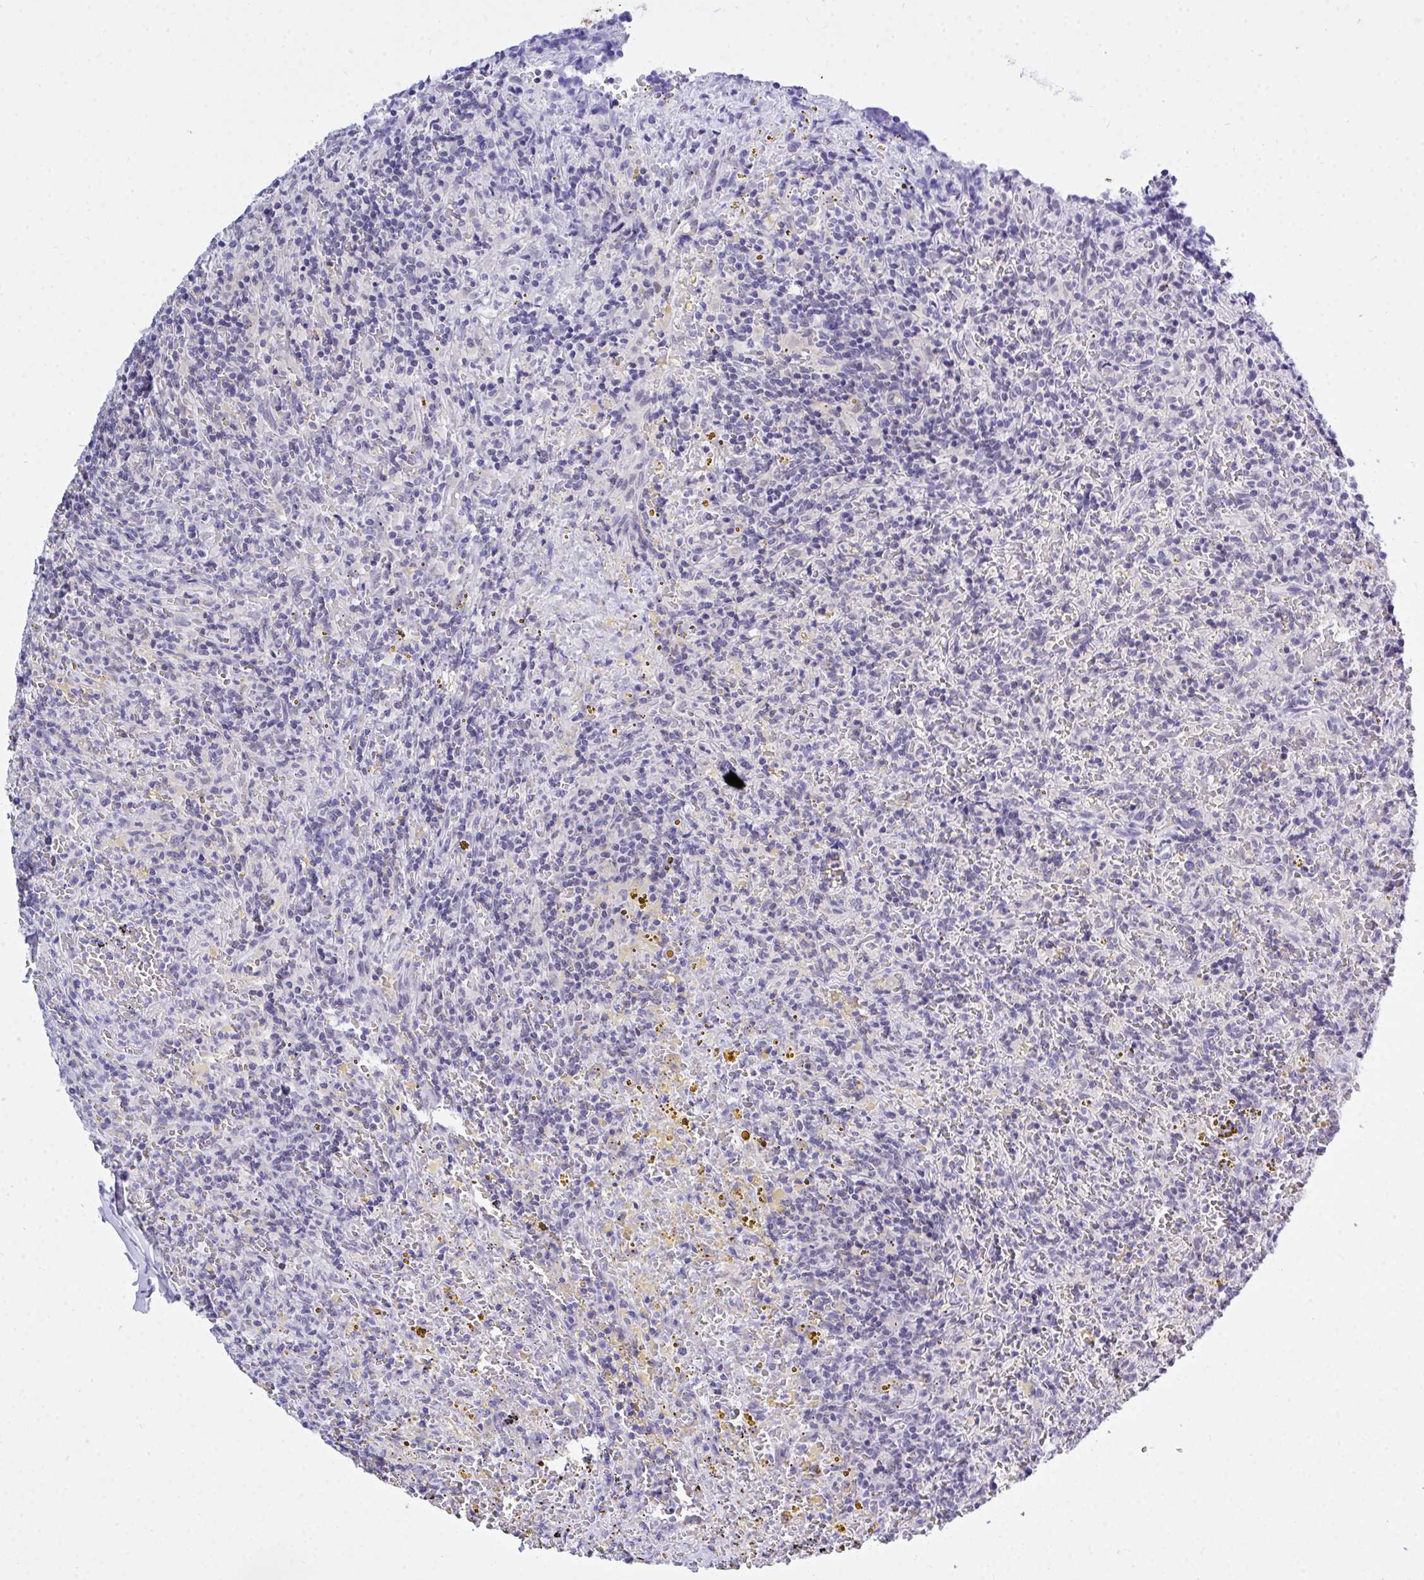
{"staining": {"intensity": "negative", "quantity": "none", "location": "none"}, "tissue": "lymphoma", "cell_type": "Tumor cells", "image_type": "cancer", "snomed": [{"axis": "morphology", "description": "Malignant lymphoma, non-Hodgkin's type, Low grade"}, {"axis": "topography", "description": "Spleen"}], "caption": "There is no significant positivity in tumor cells of lymphoma.", "gene": "THOP1", "patient": {"sex": "female", "age": 70}}